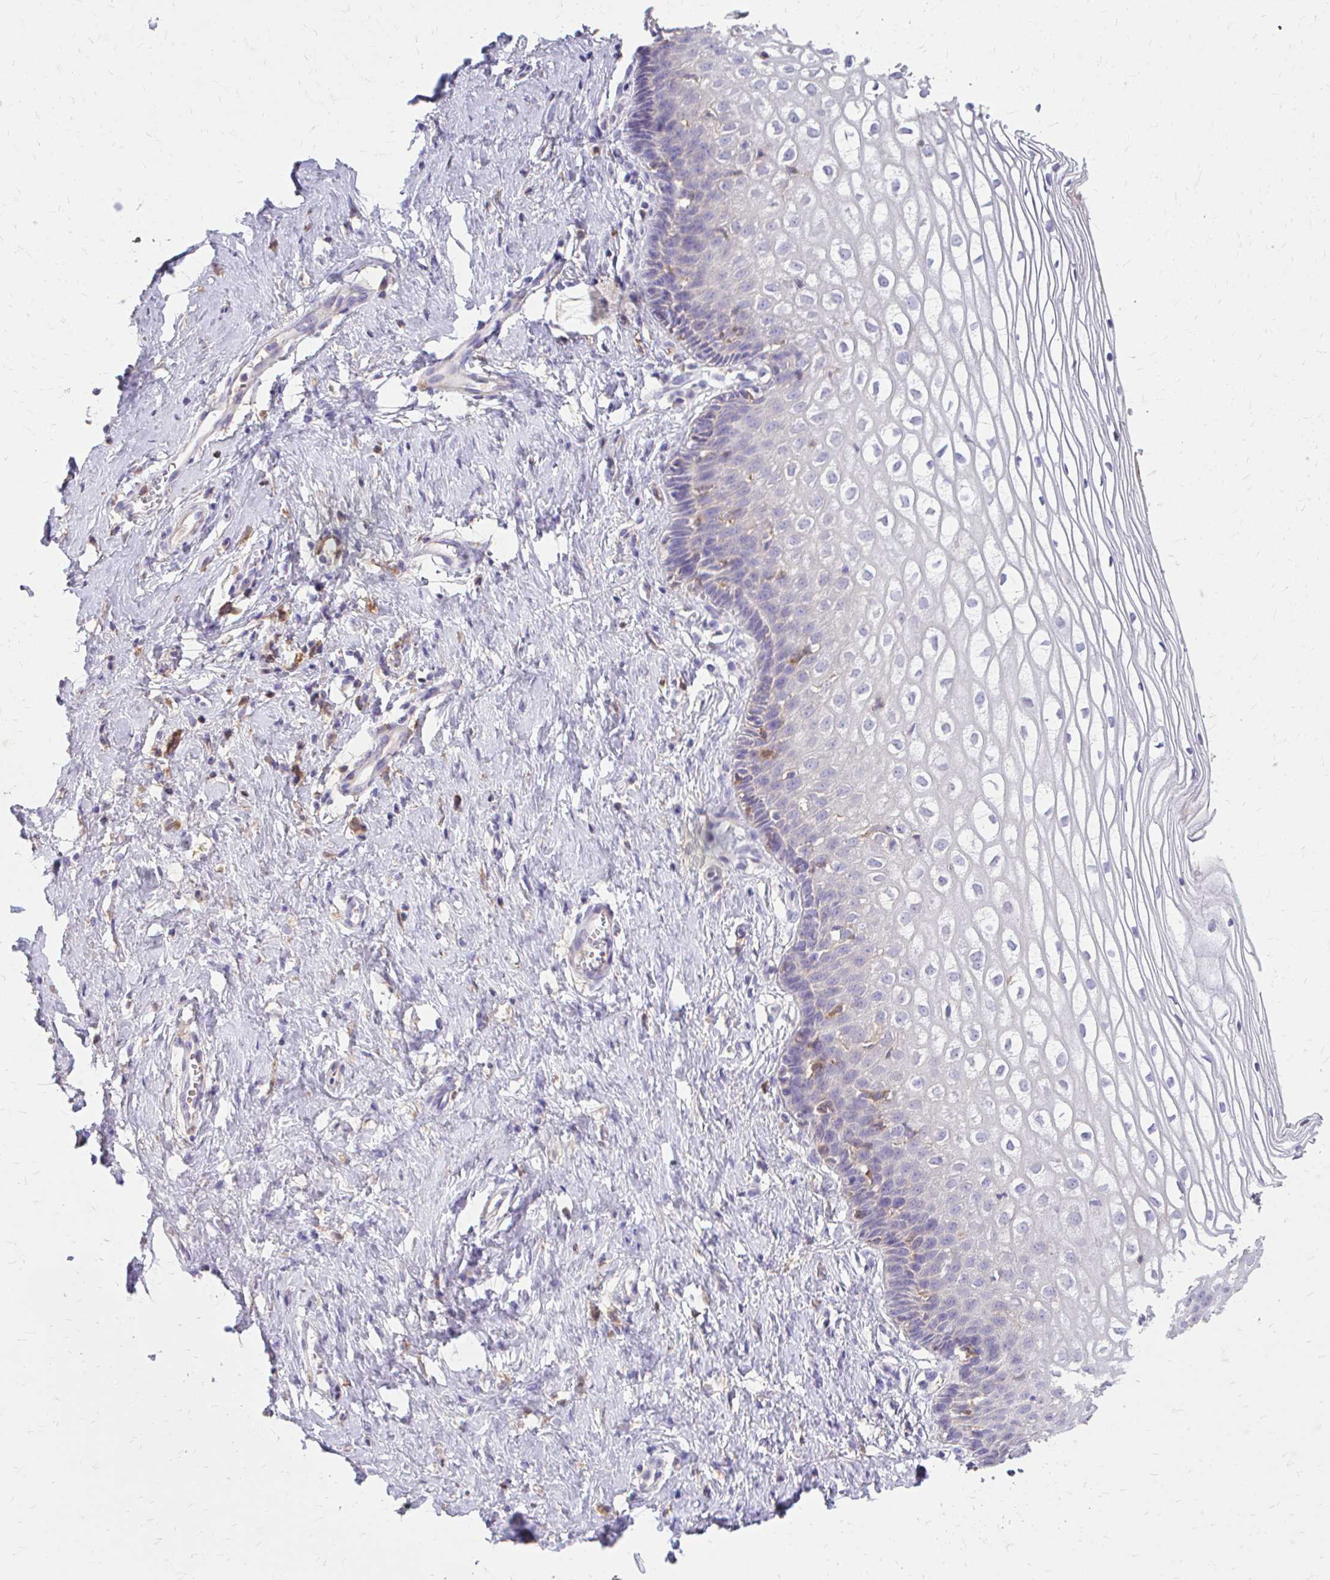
{"staining": {"intensity": "weak", "quantity": ">75%", "location": "cytoplasmic/membranous"}, "tissue": "cervix", "cell_type": "Glandular cells", "image_type": "normal", "snomed": [{"axis": "morphology", "description": "Normal tissue, NOS"}, {"axis": "topography", "description": "Cervix"}], "caption": "A histopathology image of cervix stained for a protein shows weak cytoplasmic/membranous brown staining in glandular cells.", "gene": "CFH", "patient": {"sex": "female", "age": 36}}